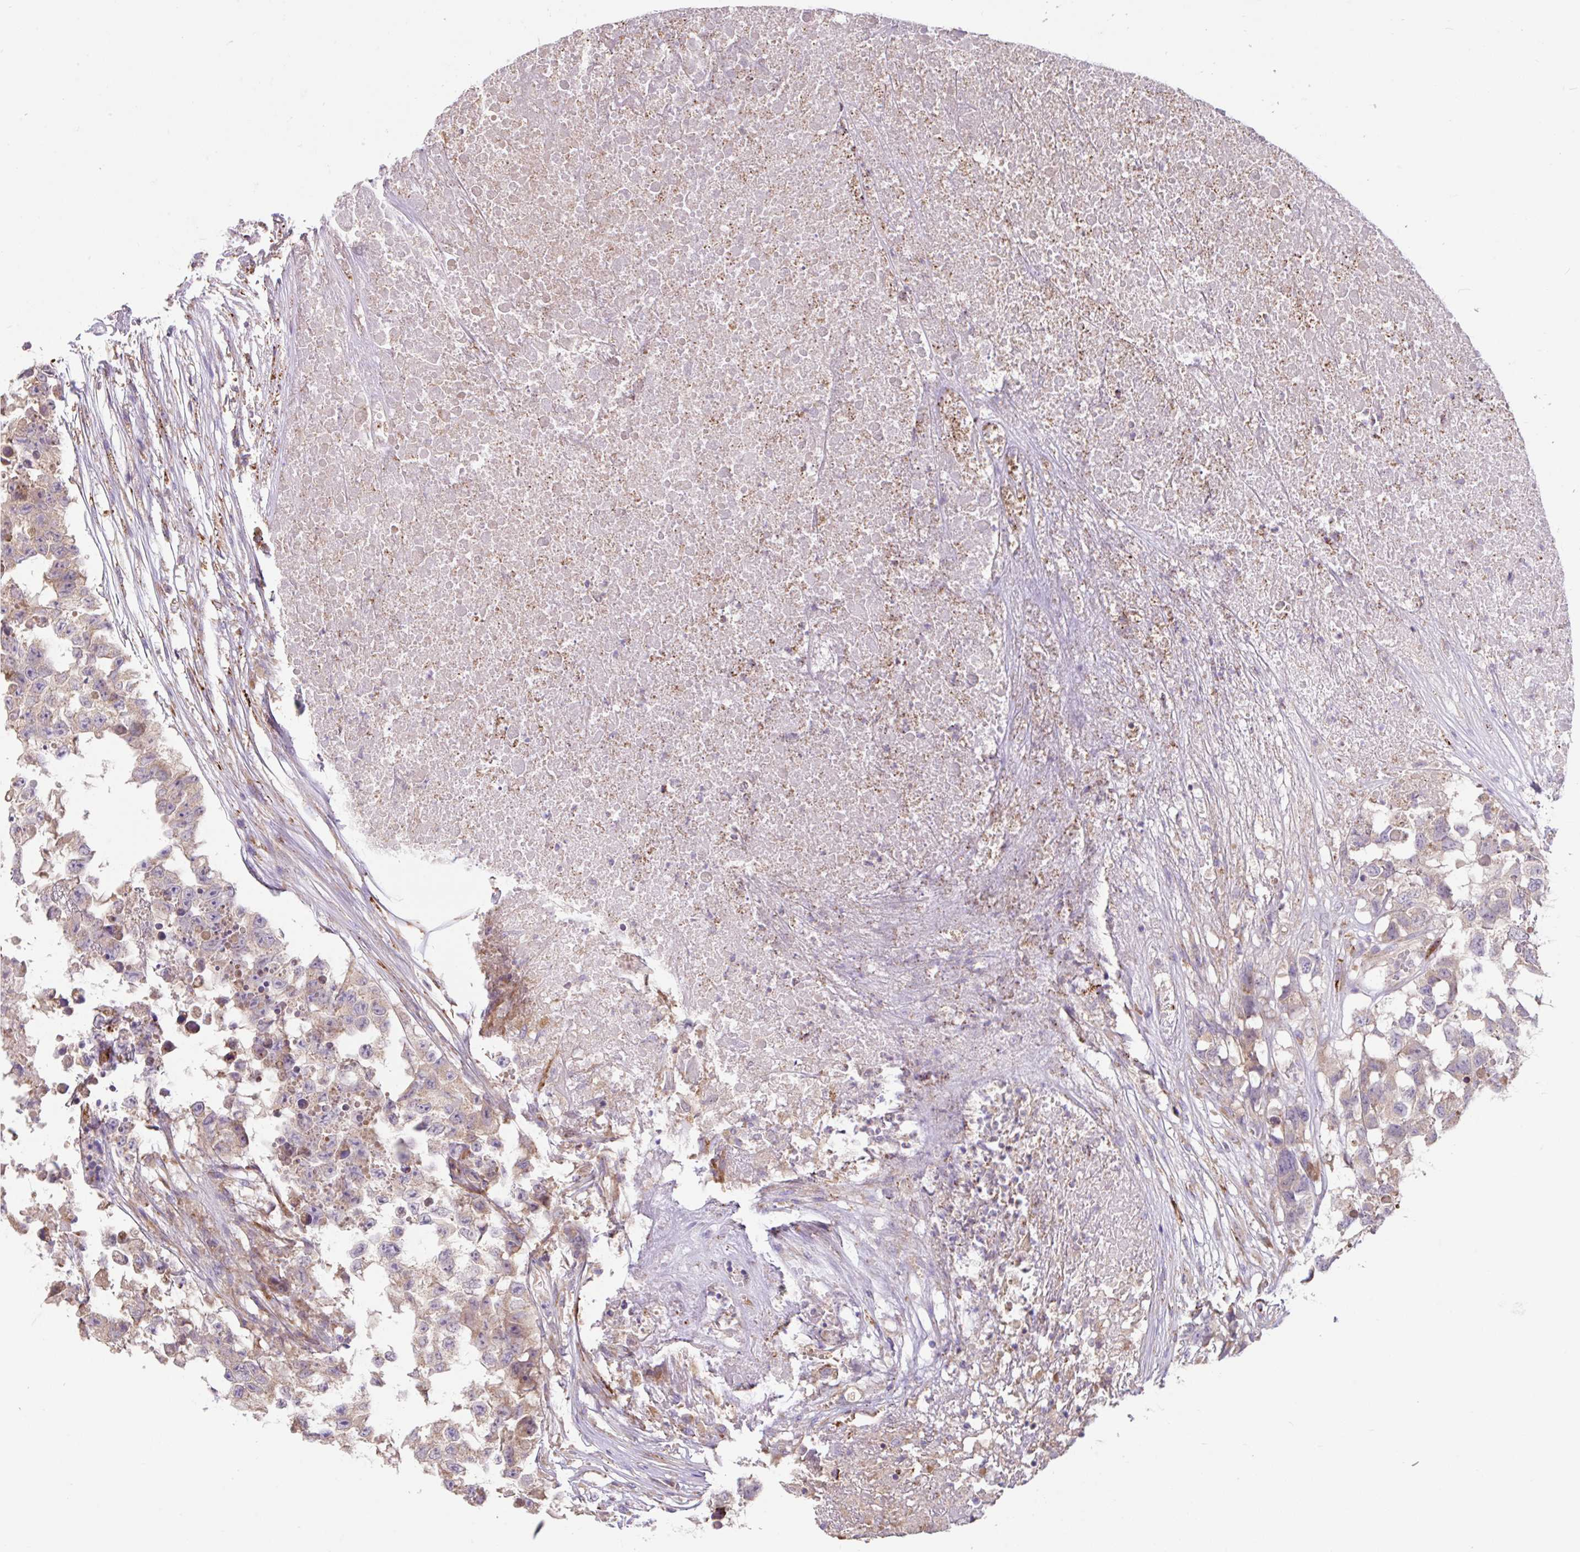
{"staining": {"intensity": "weak", "quantity": "25%-75%", "location": "cytoplasmic/membranous"}, "tissue": "testis cancer", "cell_type": "Tumor cells", "image_type": "cancer", "snomed": [{"axis": "morphology", "description": "Carcinoma, Embryonal, NOS"}, {"axis": "topography", "description": "Testis"}], "caption": "Approximately 25%-75% of tumor cells in human embryonal carcinoma (testis) demonstrate weak cytoplasmic/membranous protein staining as visualized by brown immunohistochemical staining.", "gene": "RALBP1", "patient": {"sex": "male", "age": 83}}